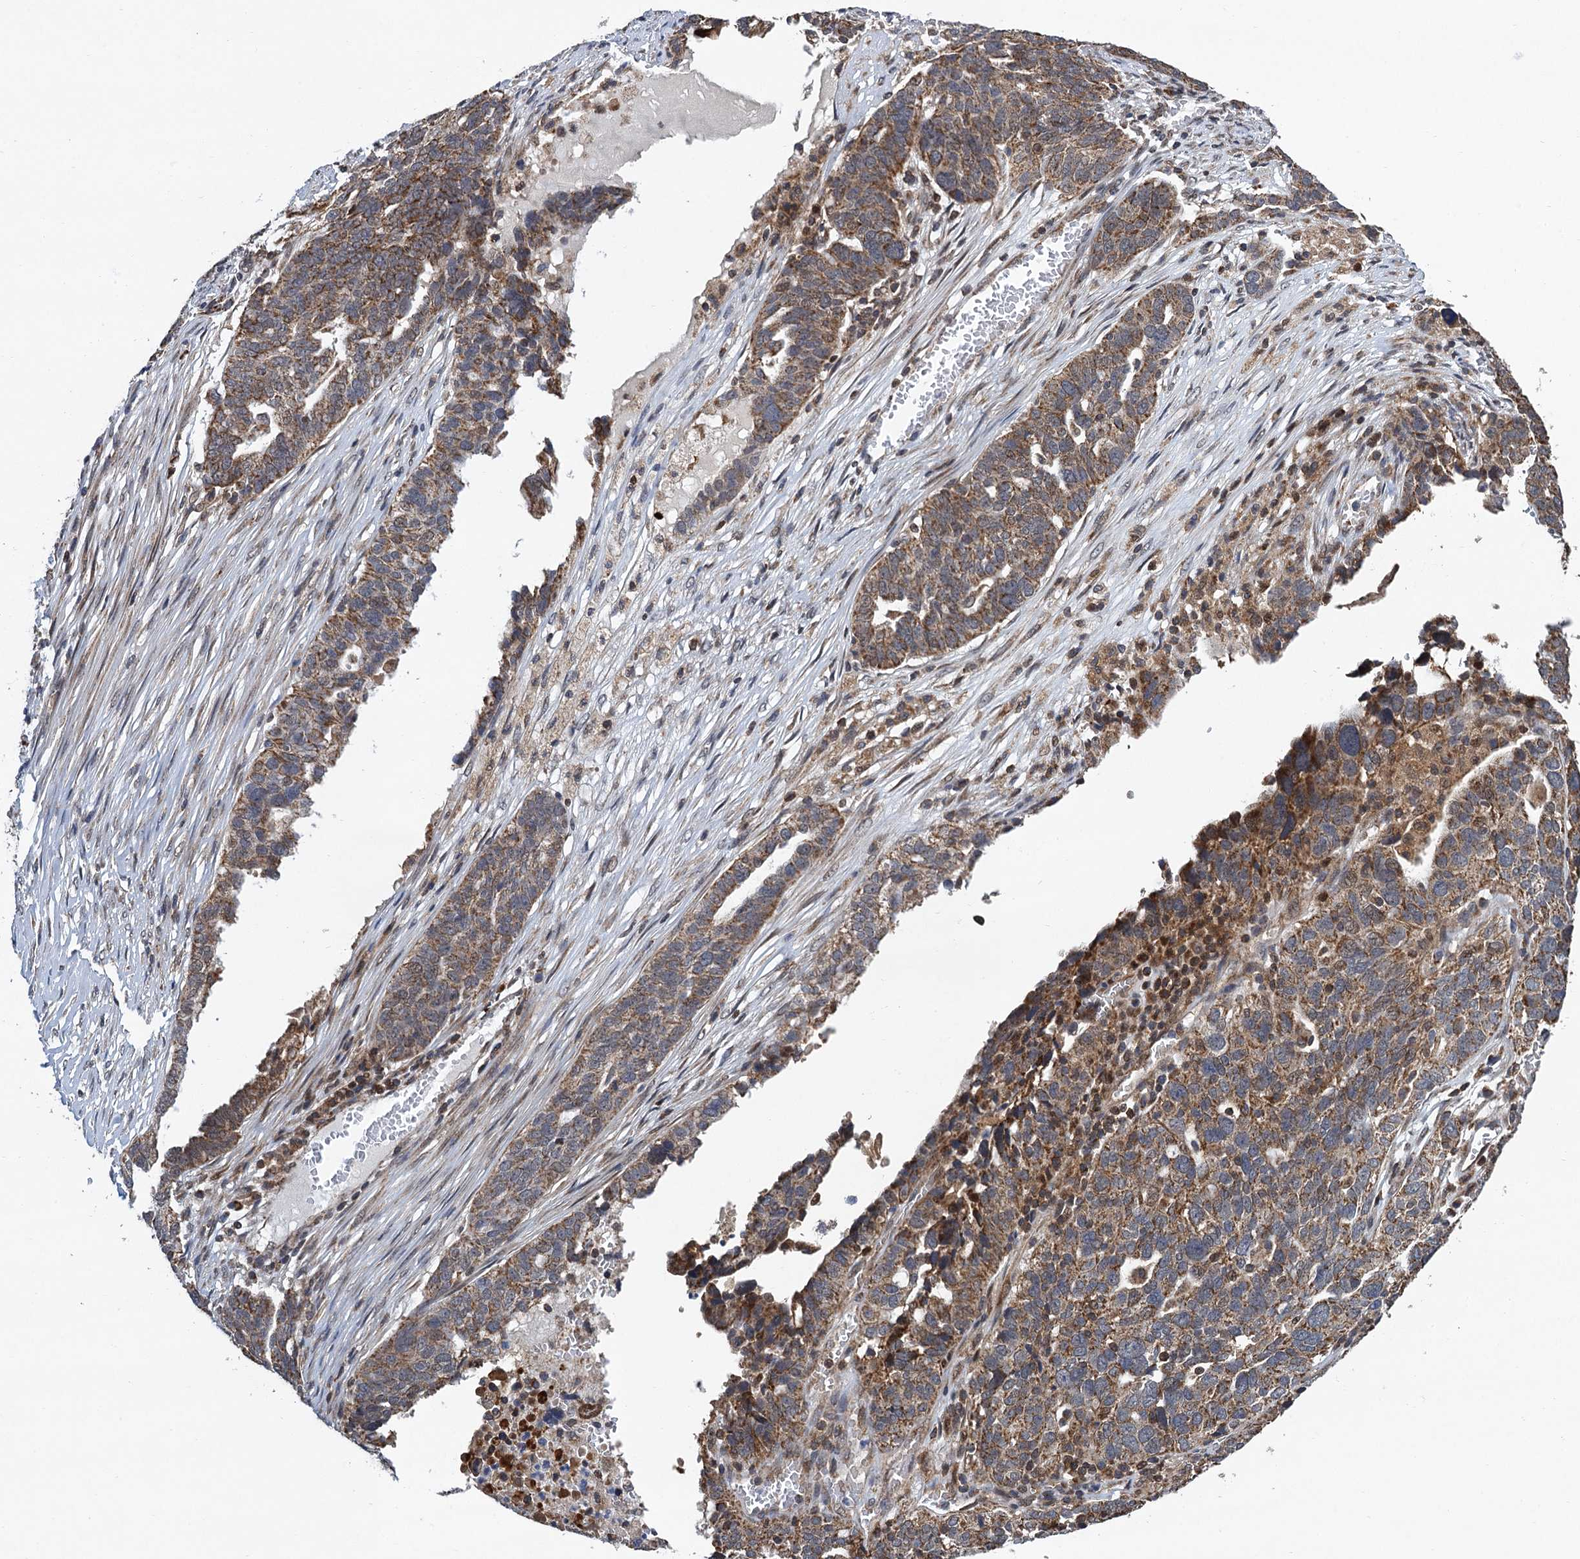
{"staining": {"intensity": "moderate", "quantity": ">75%", "location": "cytoplasmic/membranous"}, "tissue": "ovarian cancer", "cell_type": "Tumor cells", "image_type": "cancer", "snomed": [{"axis": "morphology", "description": "Cystadenocarcinoma, serous, NOS"}, {"axis": "topography", "description": "Ovary"}], "caption": "Immunohistochemistry (IHC) image of neoplastic tissue: serous cystadenocarcinoma (ovarian) stained using IHC reveals medium levels of moderate protein expression localized specifically in the cytoplasmic/membranous of tumor cells, appearing as a cytoplasmic/membranous brown color.", "gene": "CMPK2", "patient": {"sex": "female", "age": 59}}